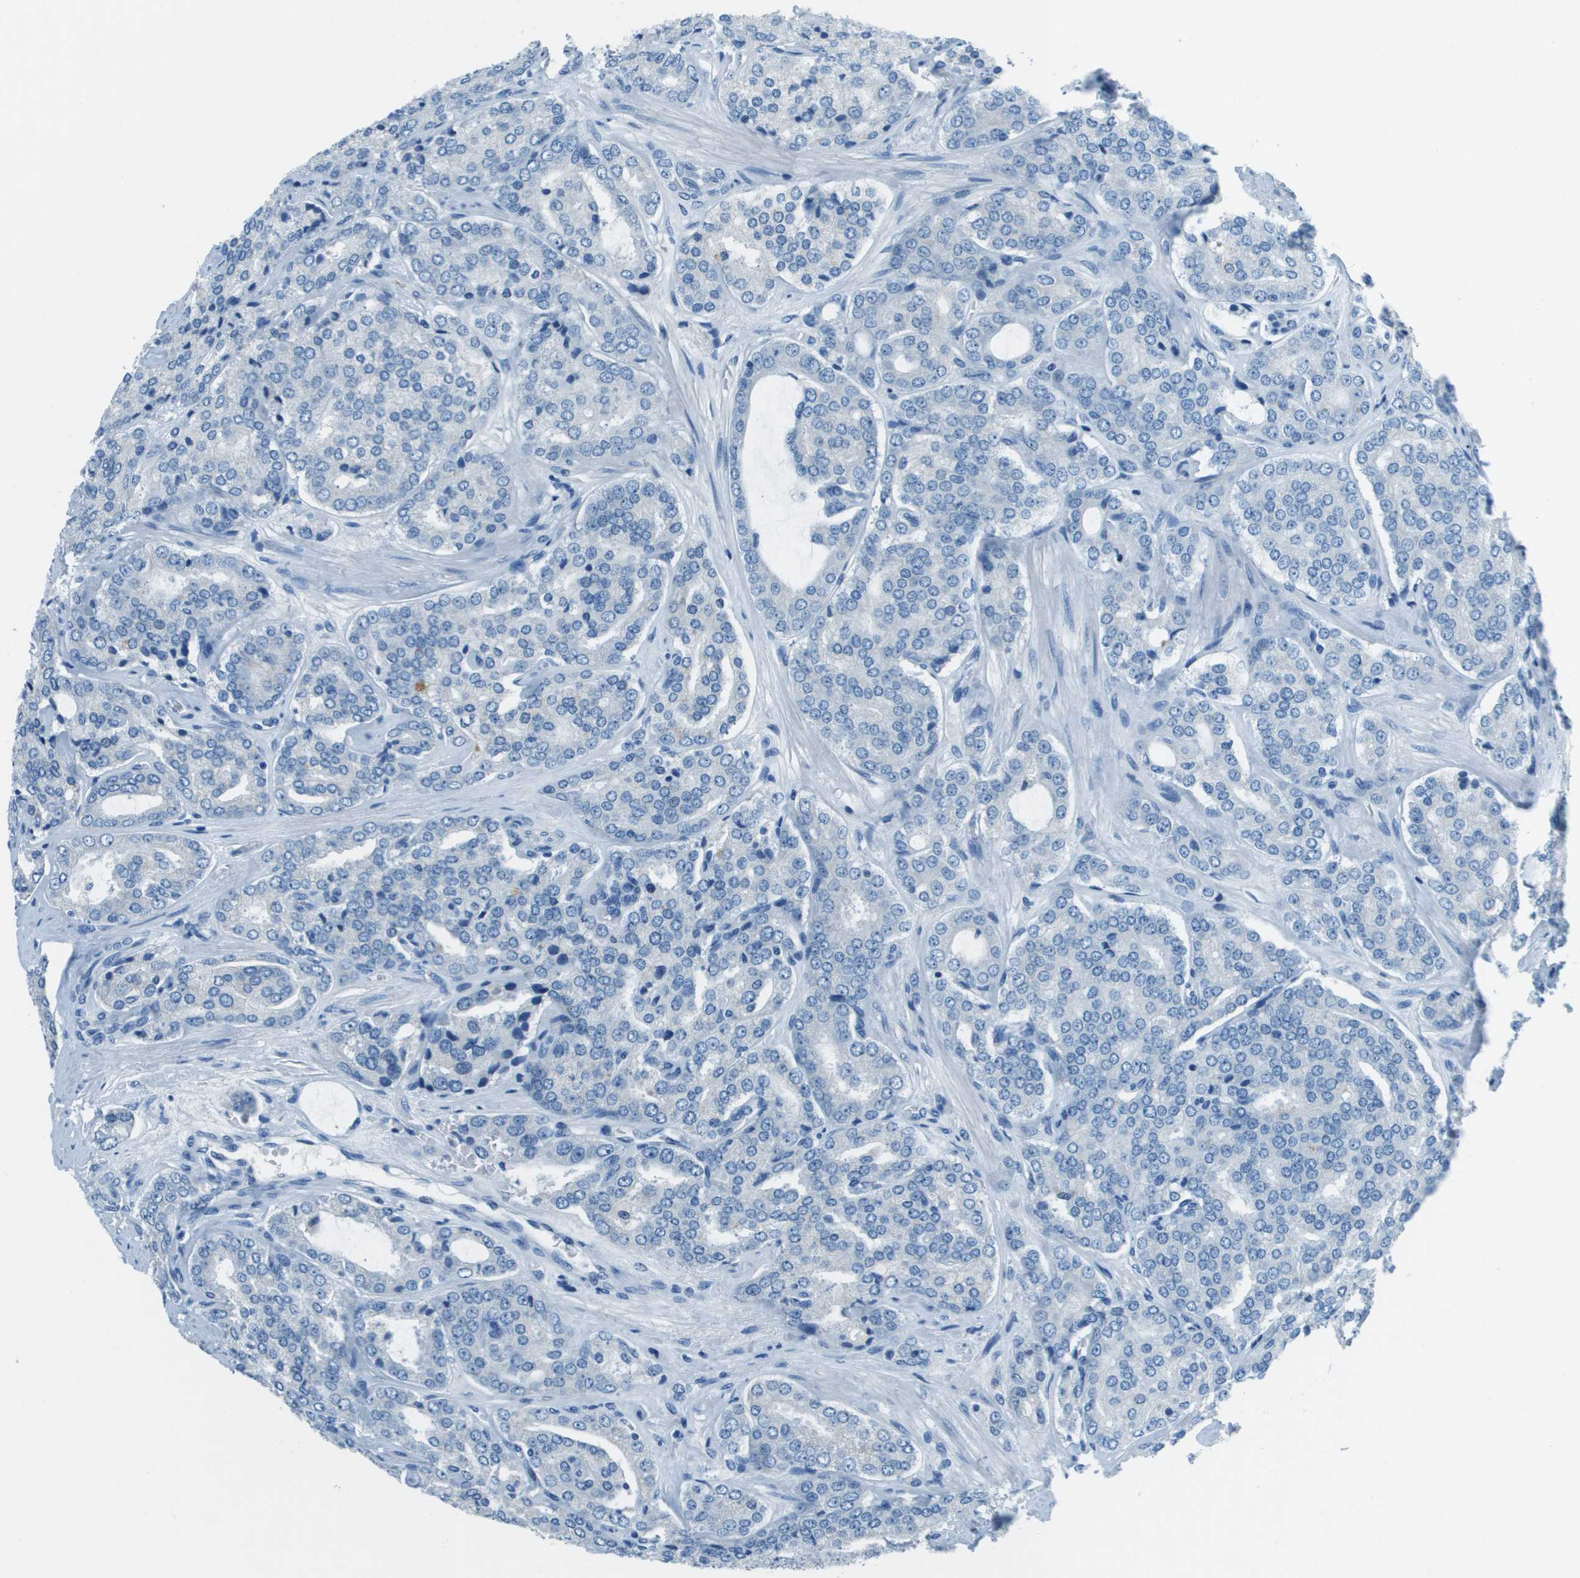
{"staining": {"intensity": "negative", "quantity": "none", "location": "none"}, "tissue": "prostate cancer", "cell_type": "Tumor cells", "image_type": "cancer", "snomed": [{"axis": "morphology", "description": "Adenocarcinoma, High grade"}, {"axis": "topography", "description": "Prostate"}], "caption": "Histopathology image shows no significant protein expression in tumor cells of high-grade adenocarcinoma (prostate).", "gene": "SLC16A10", "patient": {"sex": "male", "age": 65}}